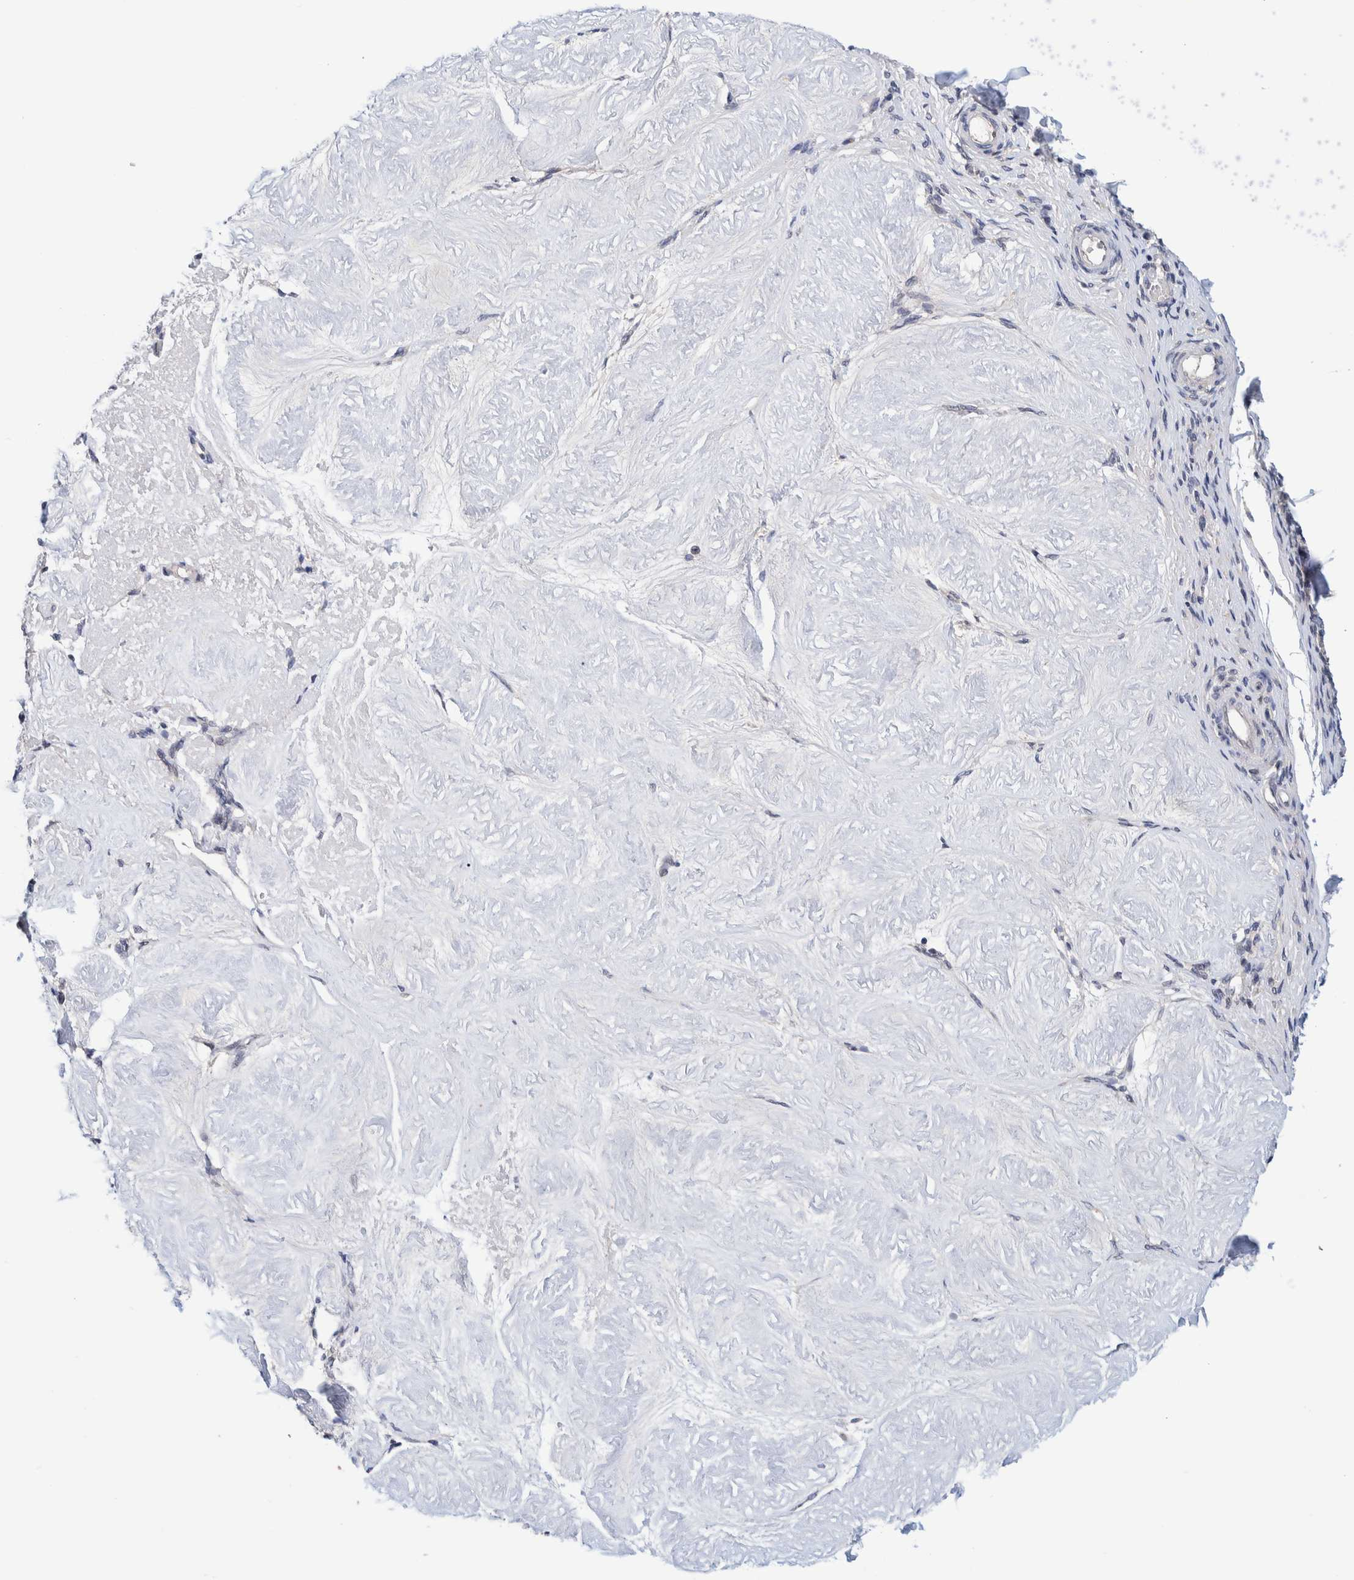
{"staining": {"intensity": "negative", "quantity": "none", "location": "none"}, "tissue": "adipose tissue", "cell_type": "Adipocytes", "image_type": "normal", "snomed": [{"axis": "morphology", "description": "Normal tissue, NOS"}, {"axis": "topography", "description": "Vascular tissue"}, {"axis": "topography", "description": "Fallopian tube"}, {"axis": "topography", "description": "Ovary"}], "caption": "This is an immunohistochemistry image of normal adipose tissue. There is no positivity in adipocytes.", "gene": "PFAS", "patient": {"sex": "female", "age": 67}}